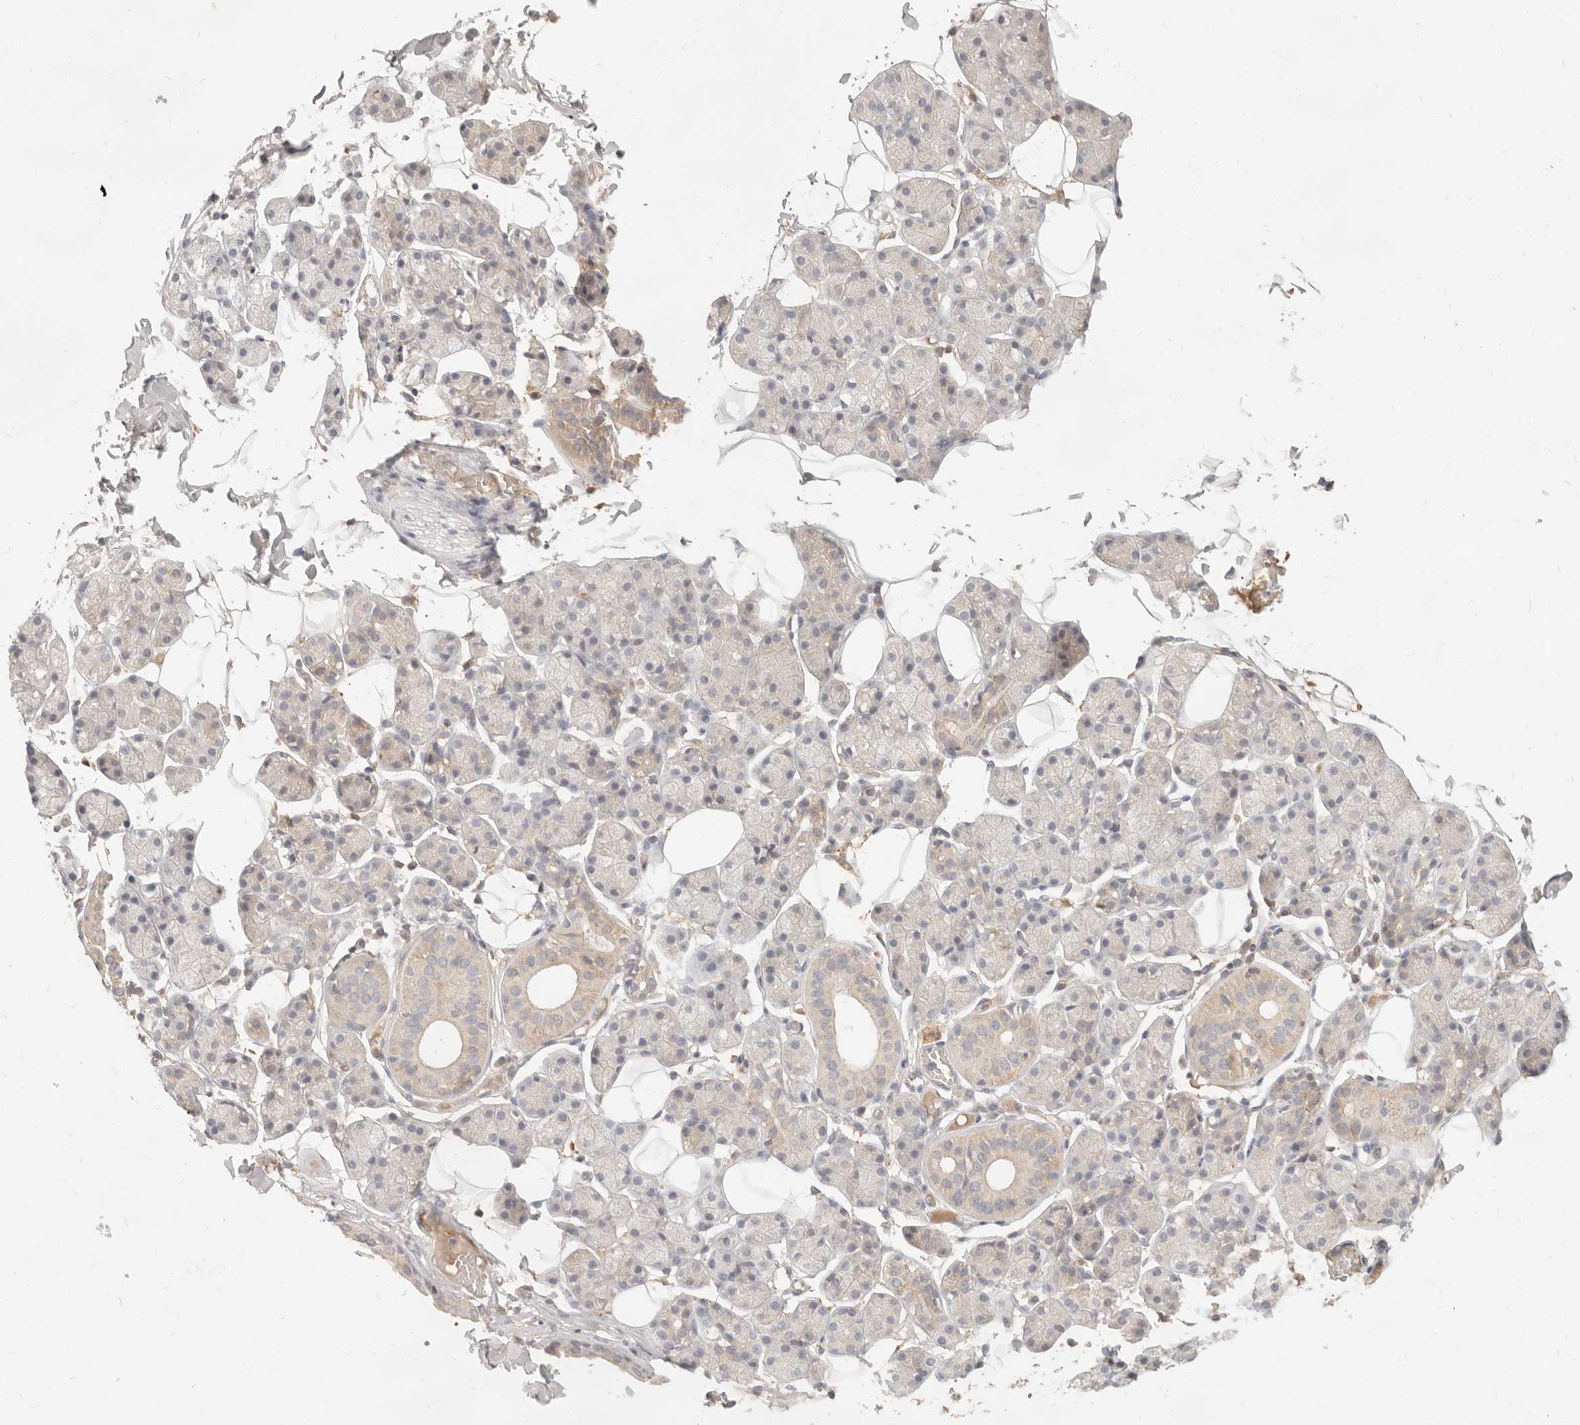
{"staining": {"intensity": "weak", "quantity": "<25%", "location": "cytoplasmic/membranous"}, "tissue": "salivary gland", "cell_type": "Glandular cells", "image_type": "normal", "snomed": [{"axis": "morphology", "description": "Normal tissue, NOS"}, {"axis": "topography", "description": "Salivary gland"}], "caption": "This is an immunohistochemistry image of unremarkable human salivary gland. There is no expression in glandular cells.", "gene": "NECAP2", "patient": {"sex": "female", "age": 33}}